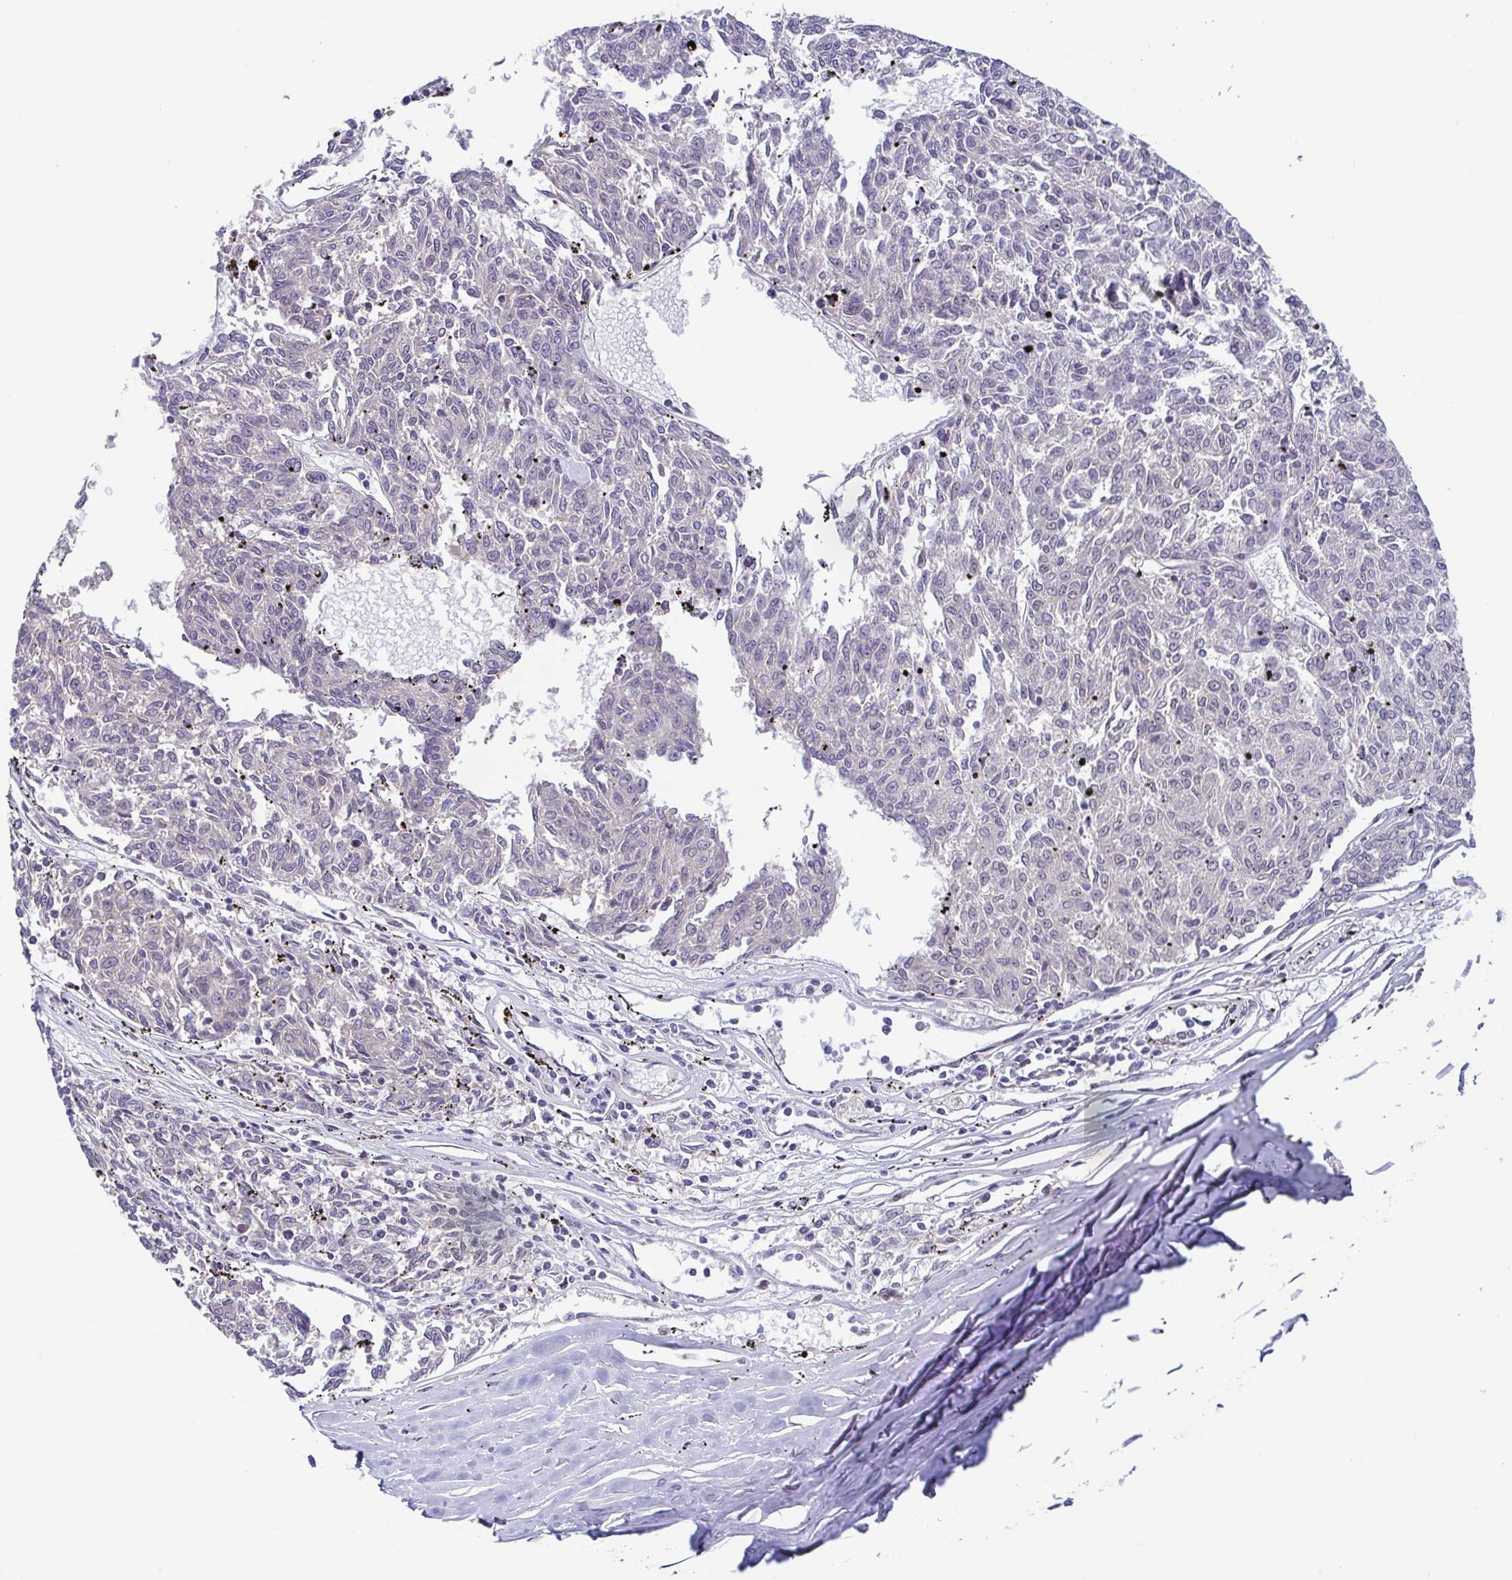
{"staining": {"intensity": "negative", "quantity": "none", "location": "none"}, "tissue": "melanoma", "cell_type": "Tumor cells", "image_type": "cancer", "snomed": [{"axis": "morphology", "description": "Malignant melanoma, NOS"}, {"axis": "topography", "description": "Skin"}], "caption": "Tumor cells show no significant expression in melanoma.", "gene": "UBE2Q1", "patient": {"sex": "female", "age": 72}}